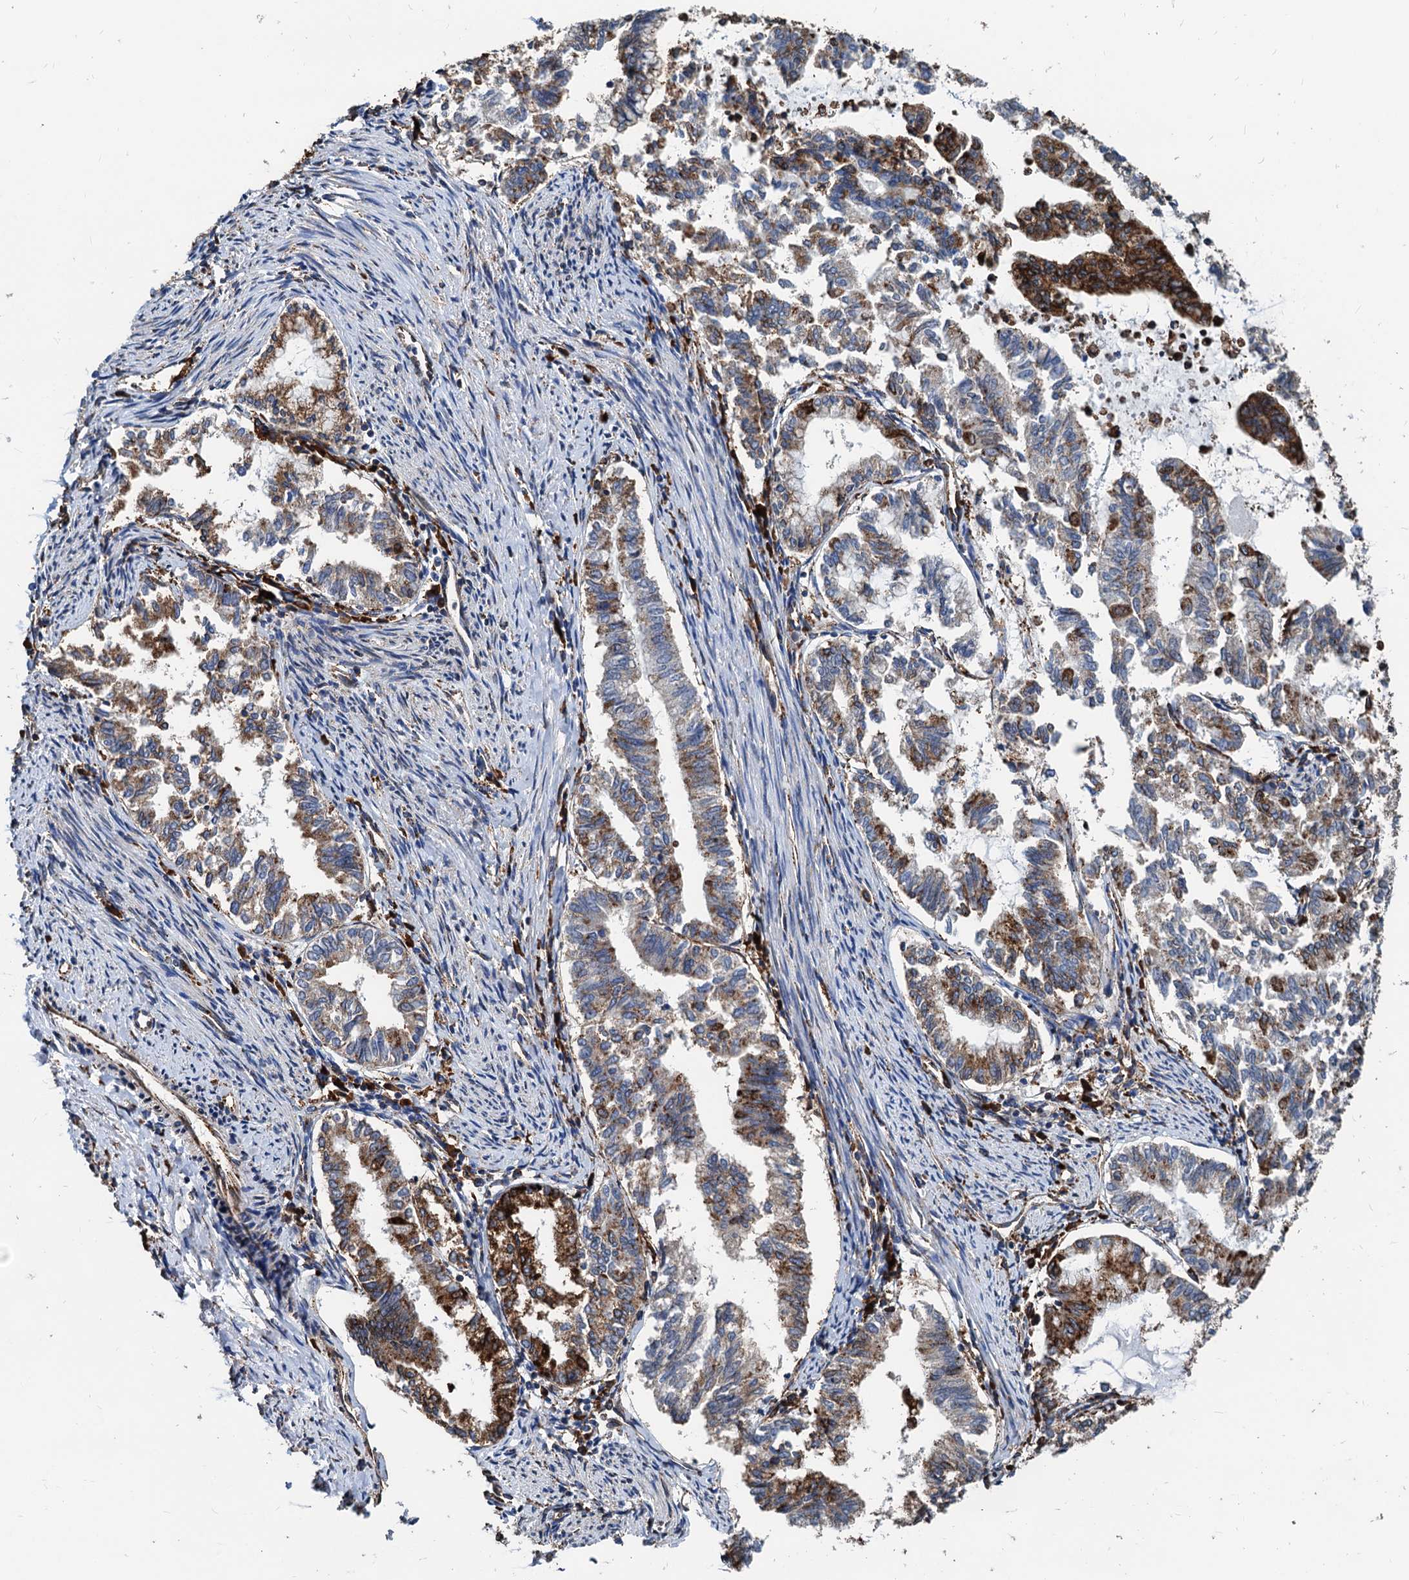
{"staining": {"intensity": "moderate", "quantity": "25%-75%", "location": "cytoplasmic/membranous"}, "tissue": "endometrial cancer", "cell_type": "Tumor cells", "image_type": "cancer", "snomed": [{"axis": "morphology", "description": "Adenocarcinoma, NOS"}, {"axis": "topography", "description": "Endometrium"}], "caption": "The immunohistochemical stain shows moderate cytoplasmic/membranous staining in tumor cells of adenocarcinoma (endometrial) tissue. (DAB (3,3'-diaminobenzidine) IHC with brightfield microscopy, high magnification).", "gene": "HSPA5", "patient": {"sex": "female", "age": 79}}